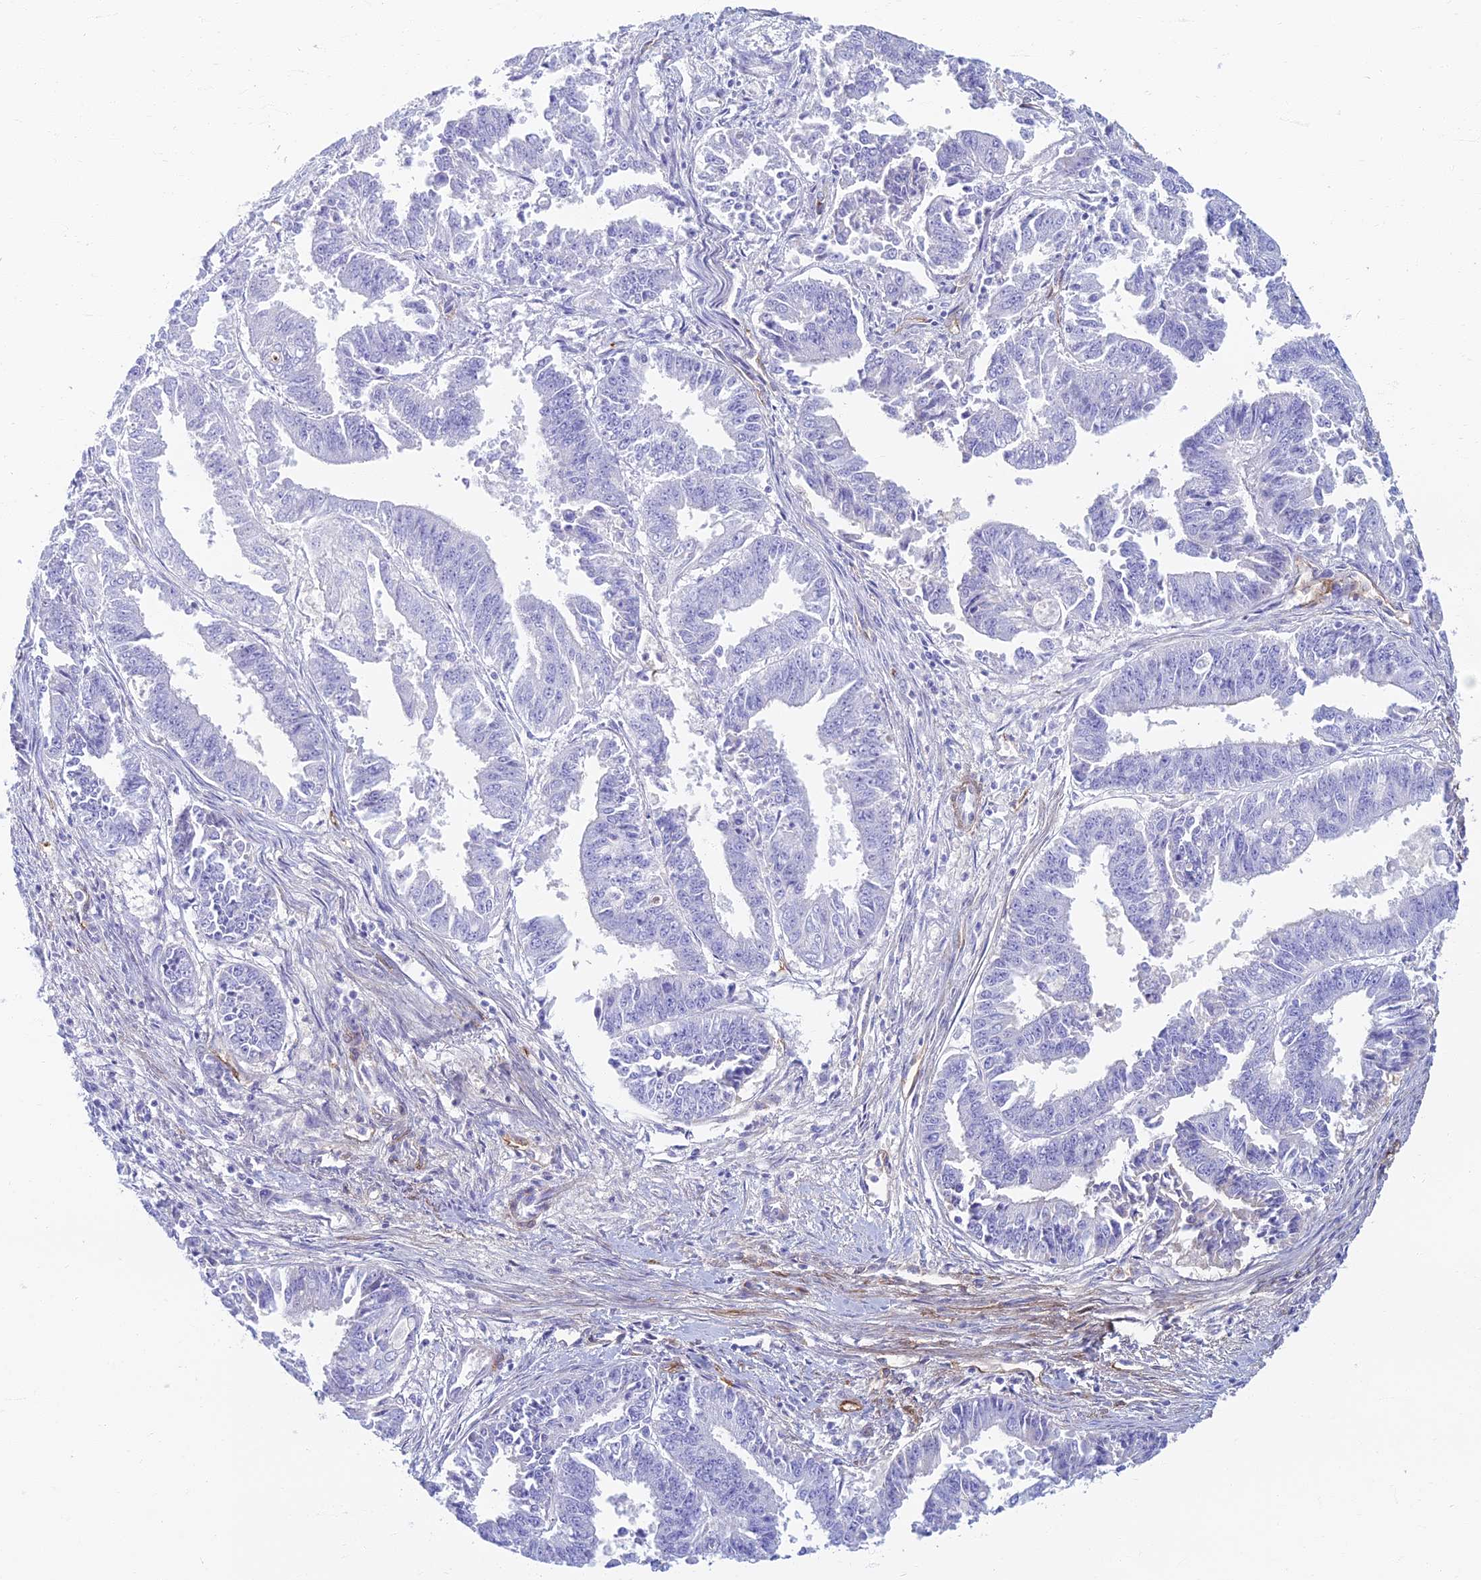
{"staining": {"intensity": "negative", "quantity": "none", "location": "none"}, "tissue": "endometrial cancer", "cell_type": "Tumor cells", "image_type": "cancer", "snomed": [{"axis": "morphology", "description": "Adenocarcinoma, NOS"}, {"axis": "topography", "description": "Endometrium"}], "caption": "Immunohistochemistry of endometrial adenocarcinoma reveals no positivity in tumor cells.", "gene": "ETFRF1", "patient": {"sex": "female", "age": 73}}